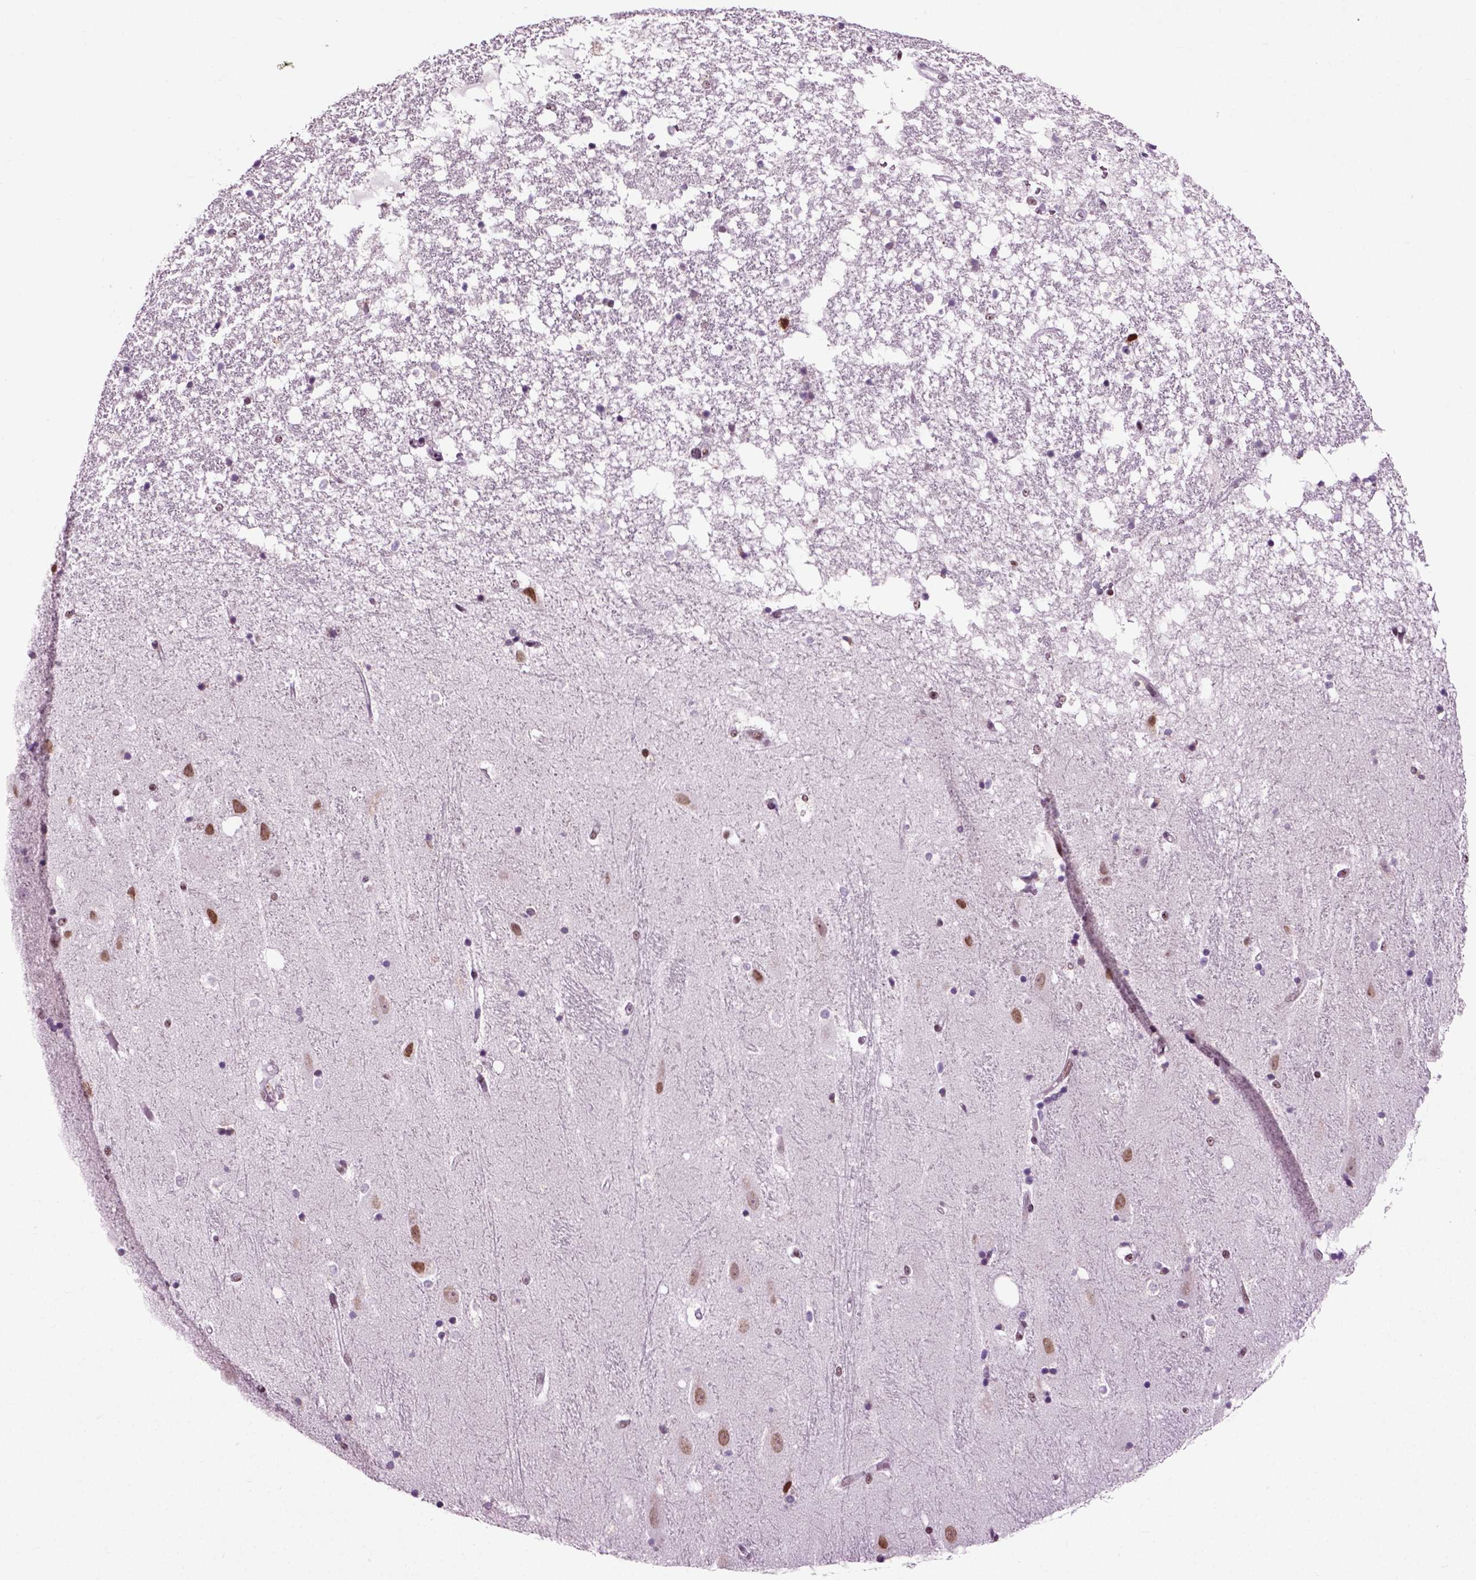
{"staining": {"intensity": "moderate", "quantity": "<25%", "location": "nuclear"}, "tissue": "hippocampus", "cell_type": "Glial cells", "image_type": "normal", "snomed": [{"axis": "morphology", "description": "Normal tissue, NOS"}, {"axis": "topography", "description": "Hippocampus"}], "caption": "Immunohistochemical staining of normal hippocampus demonstrates low levels of moderate nuclear expression in approximately <25% of glial cells.", "gene": "RCOR3", "patient": {"sex": "male", "age": 49}}